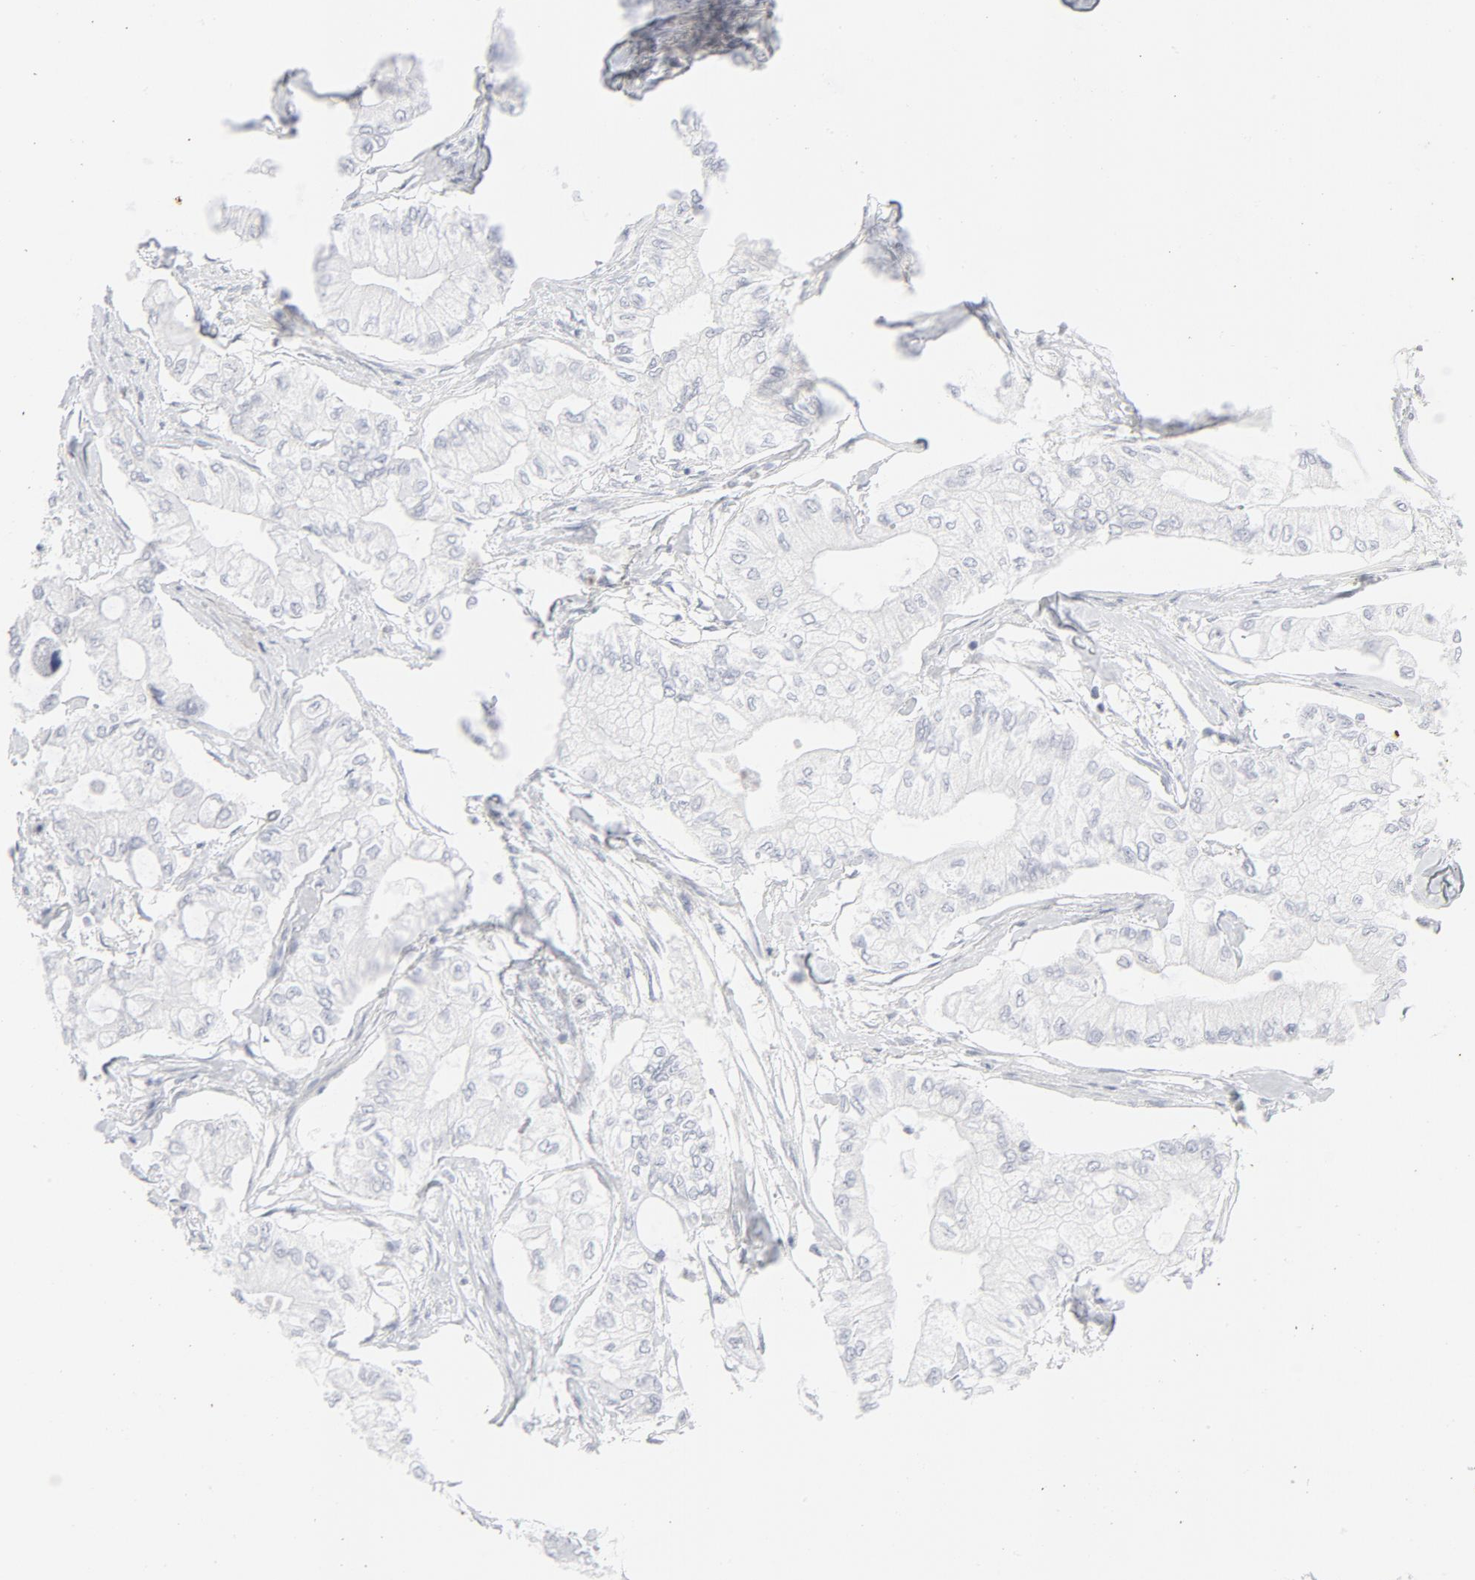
{"staining": {"intensity": "negative", "quantity": "none", "location": "none"}, "tissue": "pancreatic cancer", "cell_type": "Tumor cells", "image_type": "cancer", "snomed": [{"axis": "morphology", "description": "Adenocarcinoma, NOS"}, {"axis": "topography", "description": "Pancreas"}], "caption": "Protein analysis of pancreatic cancer (adenocarcinoma) displays no significant expression in tumor cells.", "gene": "CCR7", "patient": {"sex": "male", "age": 79}}